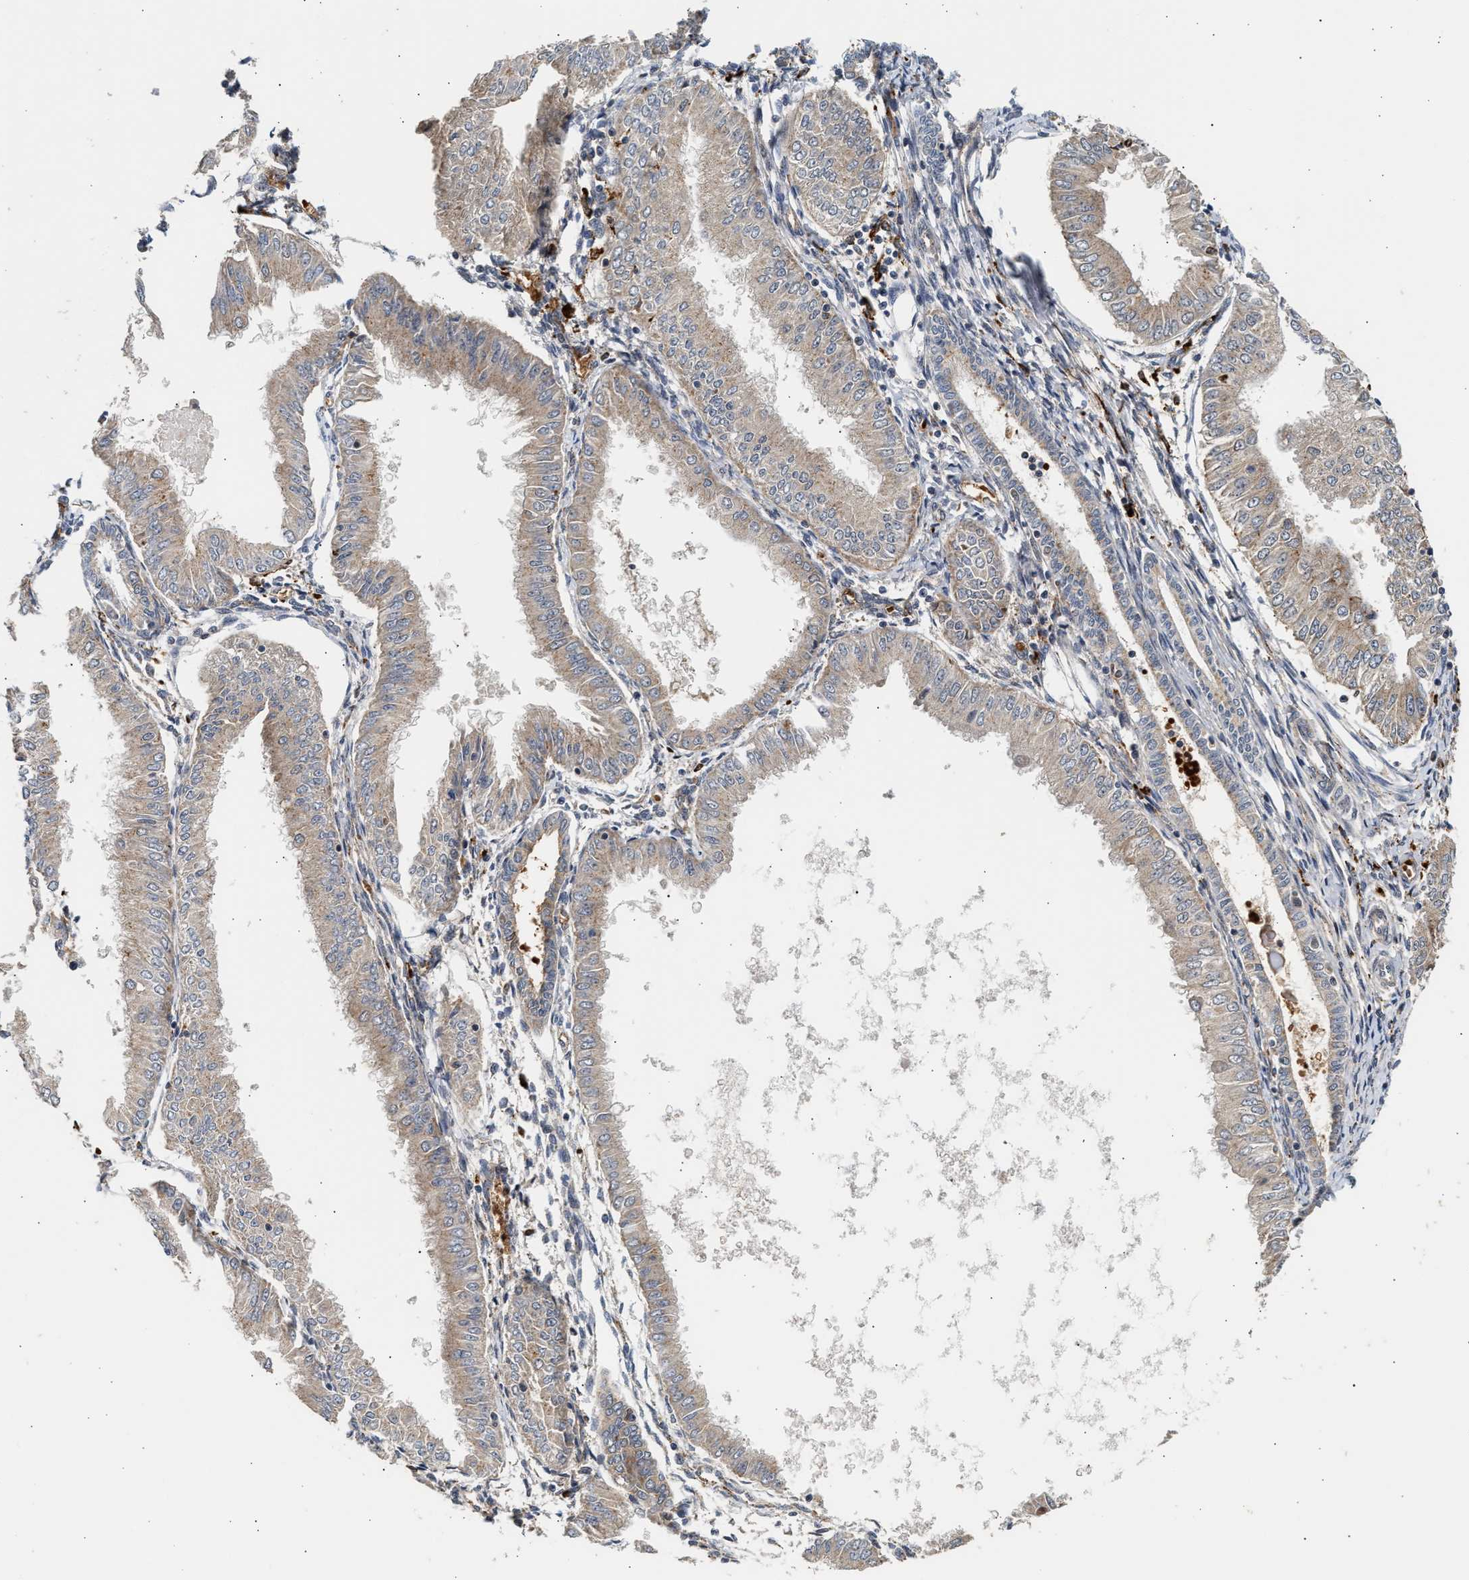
{"staining": {"intensity": "weak", "quantity": "25%-75%", "location": "cytoplasmic/membranous"}, "tissue": "endometrial cancer", "cell_type": "Tumor cells", "image_type": "cancer", "snomed": [{"axis": "morphology", "description": "Adenocarcinoma, NOS"}, {"axis": "topography", "description": "Endometrium"}], "caption": "This is an image of immunohistochemistry (IHC) staining of endometrial cancer, which shows weak staining in the cytoplasmic/membranous of tumor cells.", "gene": "PLD3", "patient": {"sex": "female", "age": 53}}